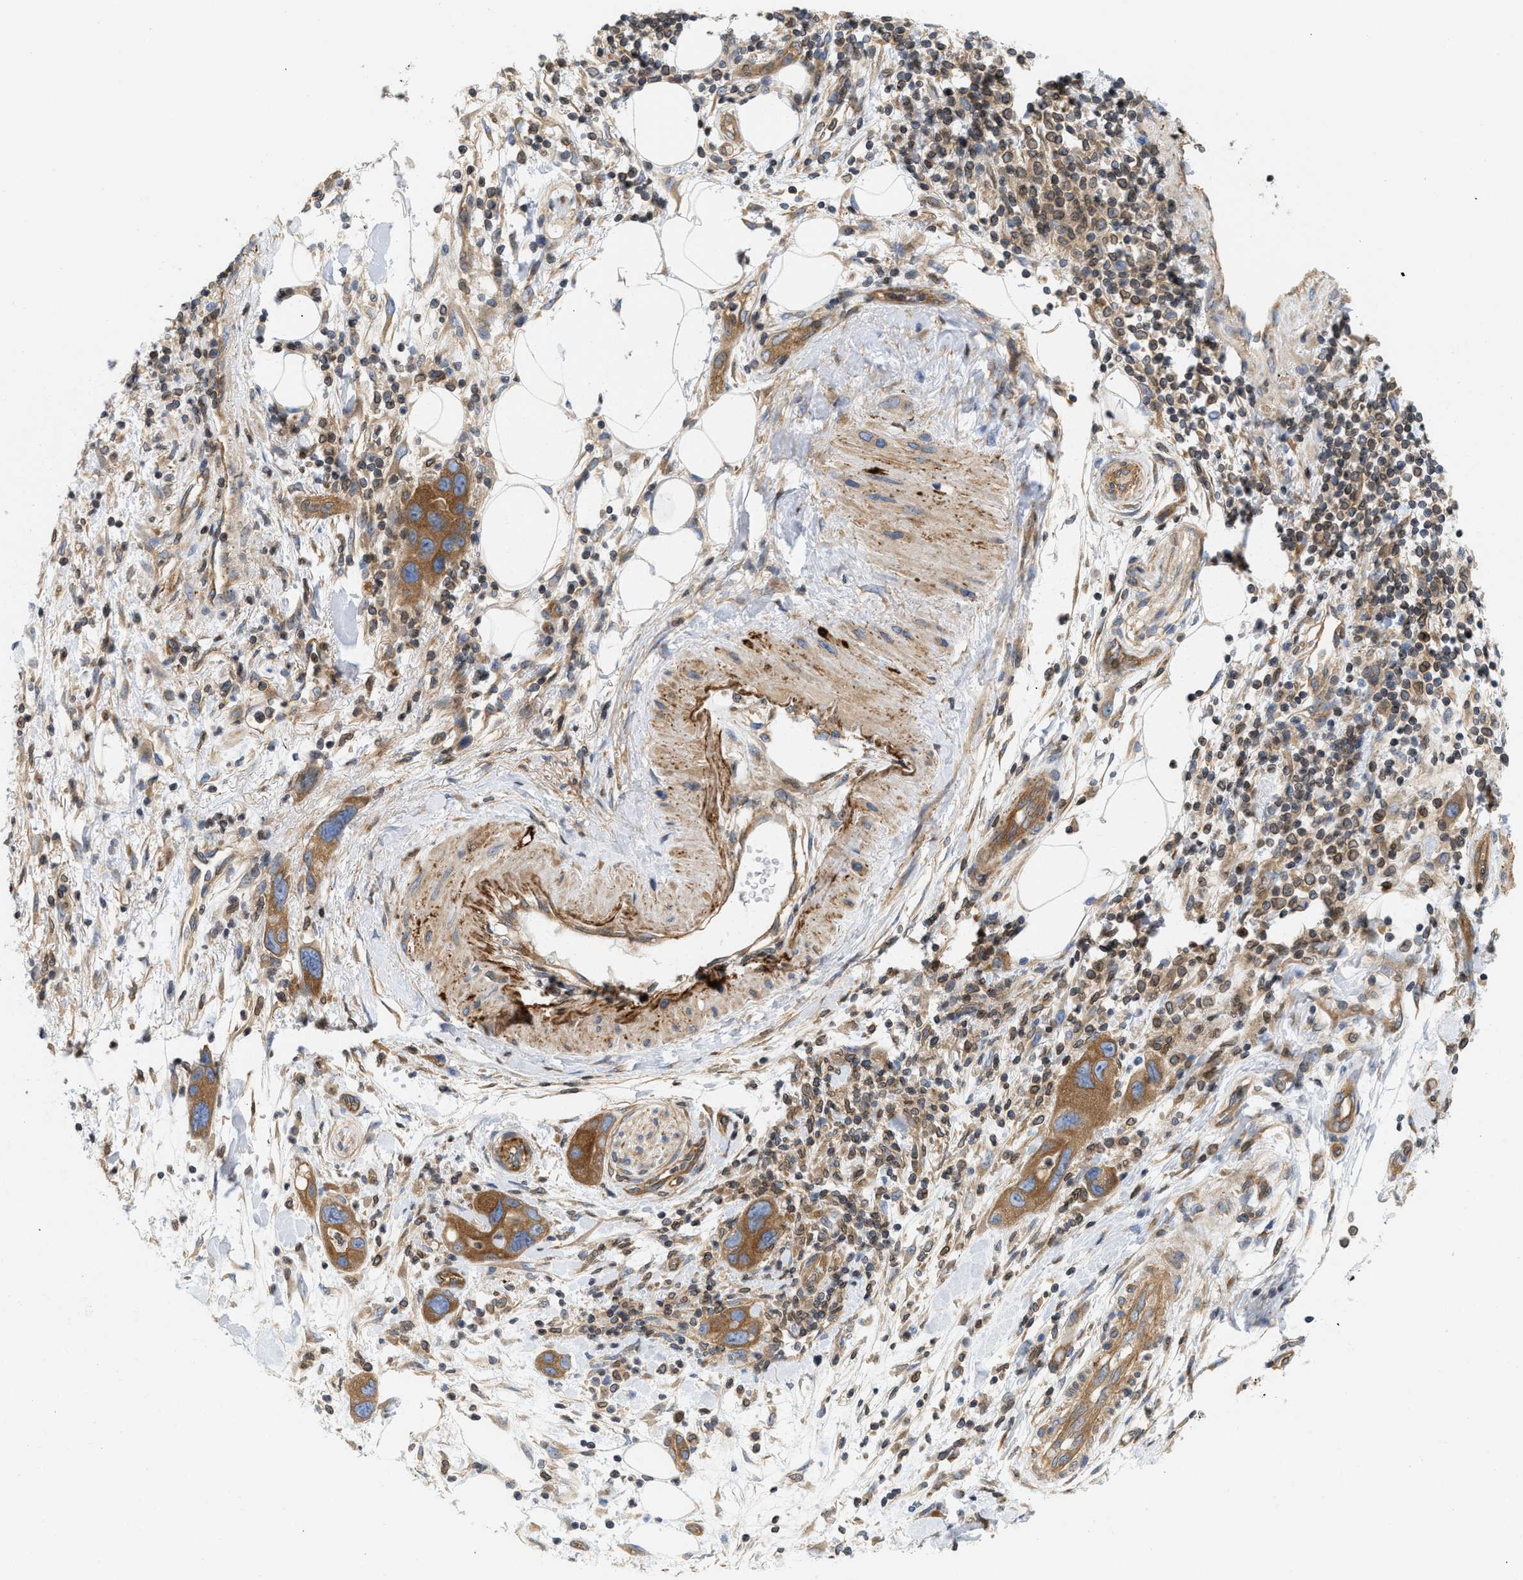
{"staining": {"intensity": "moderate", "quantity": ">75%", "location": "cytoplasmic/membranous"}, "tissue": "pancreatic cancer", "cell_type": "Tumor cells", "image_type": "cancer", "snomed": [{"axis": "morphology", "description": "Normal tissue, NOS"}, {"axis": "morphology", "description": "Adenocarcinoma, NOS"}, {"axis": "topography", "description": "Pancreas"}], "caption": "Pancreatic cancer was stained to show a protein in brown. There is medium levels of moderate cytoplasmic/membranous positivity in about >75% of tumor cells.", "gene": "STRN", "patient": {"sex": "female", "age": 71}}